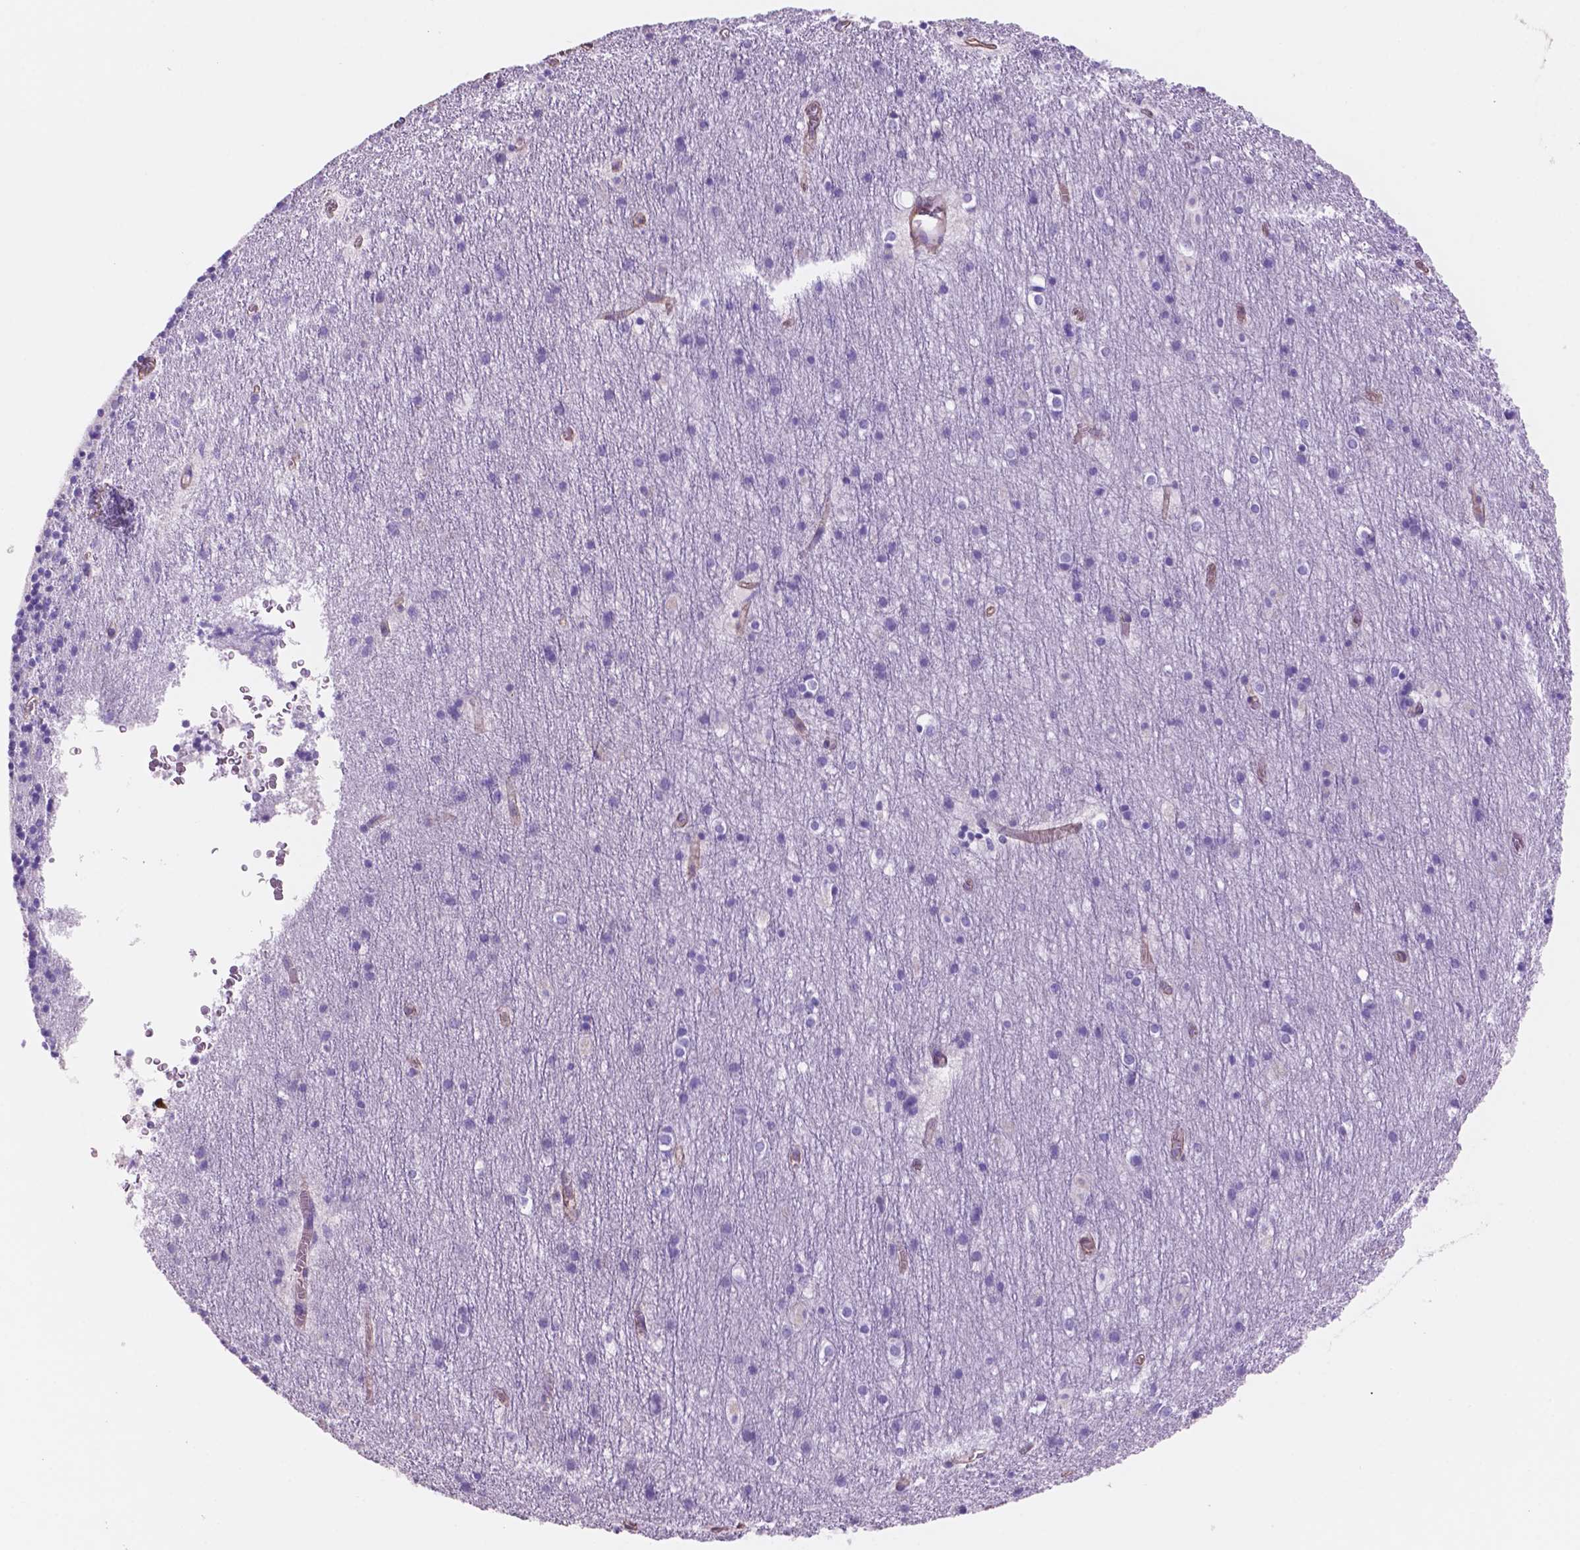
{"staining": {"intensity": "negative", "quantity": "none", "location": "none"}, "tissue": "cerebellum", "cell_type": "Cells in granular layer", "image_type": "normal", "snomed": [{"axis": "morphology", "description": "Normal tissue, NOS"}, {"axis": "topography", "description": "Cerebellum"}], "caption": "DAB immunohistochemical staining of benign human cerebellum exhibits no significant positivity in cells in granular layer.", "gene": "TOR2A", "patient": {"sex": "male", "age": 70}}